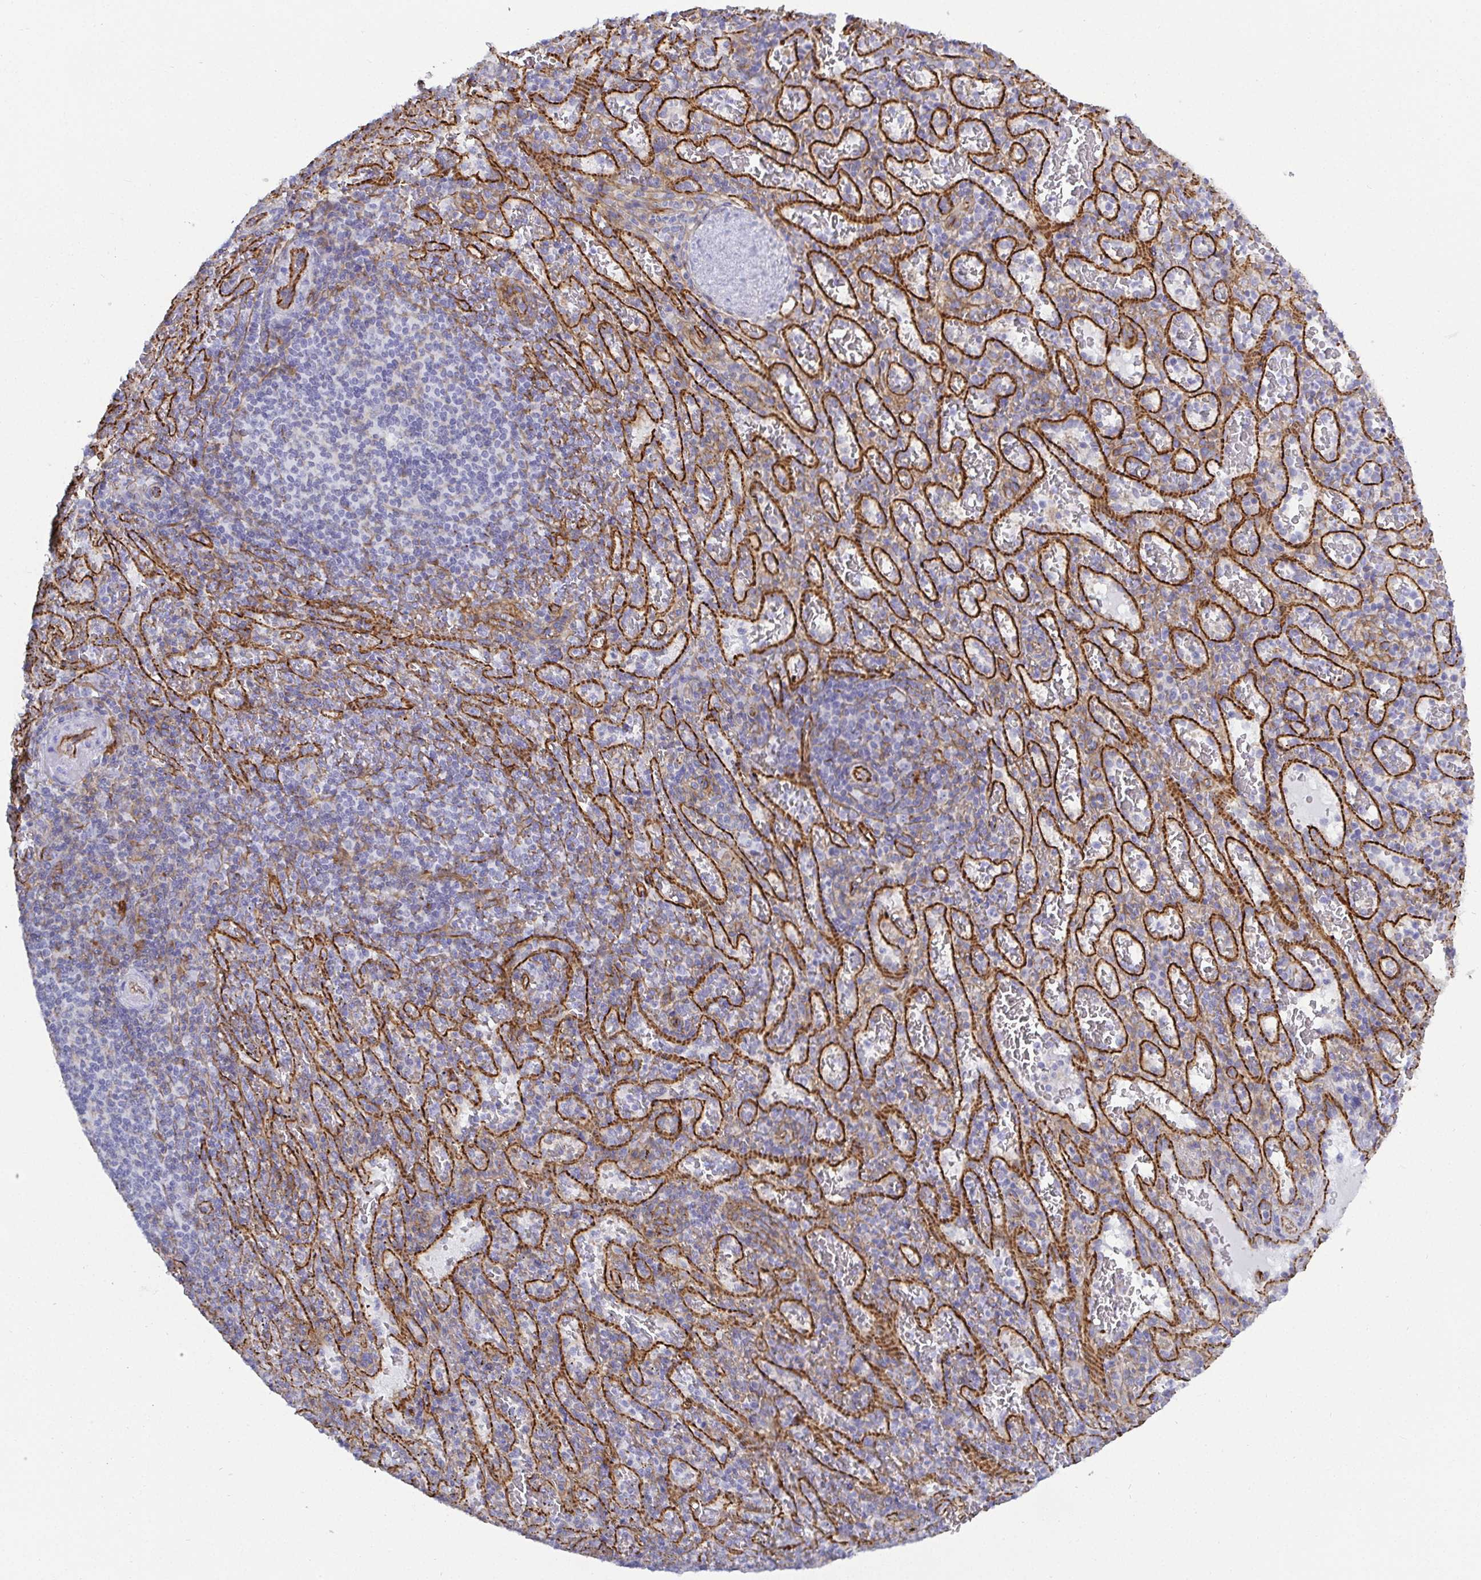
{"staining": {"intensity": "negative", "quantity": "none", "location": "none"}, "tissue": "spleen", "cell_type": "Cells in red pulp", "image_type": "normal", "snomed": [{"axis": "morphology", "description": "Normal tissue, NOS"}, {"axis": "topography", "description": "Spleen"}], "caption": "An immunohistochemistry image of unremarkable spleen is shown. There is no staining in cells in red pulp of spleen. (IHC, brightfield microscopy, high magnification).", "gene": "LIMA1", "patient": {"sex": "male", "age": 57}}